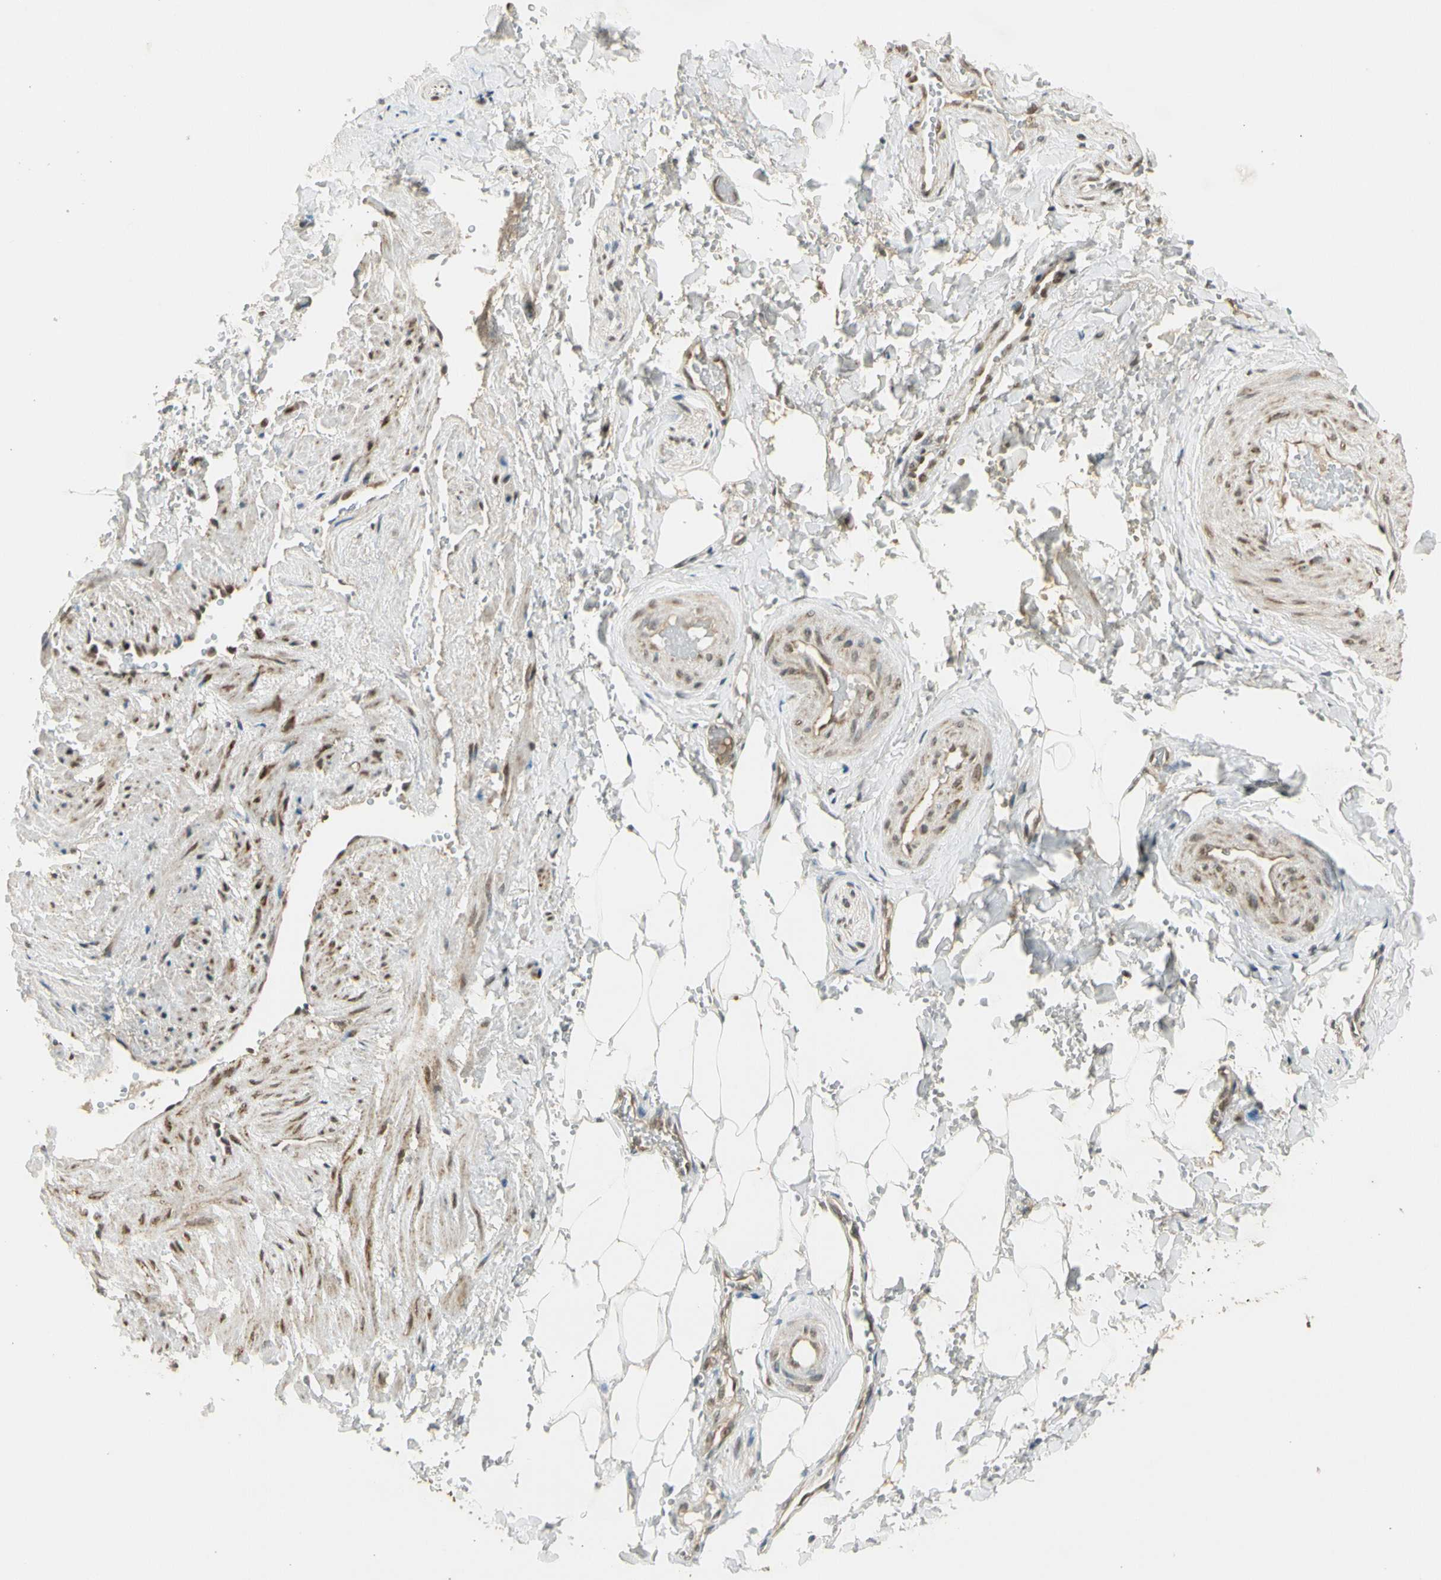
{"staining": {"intensity": "moderate", "quantity": ">75%", "location": "cytoplasmic/membranous,nuclear"}, "tissue": "adipose tissue", "cell_type": "Adipocytes", "image_type": "normal", "snomed": [{"axis": "morphology", "description": "Normal tissue, NOS"}, {"axis": "topography", "description": "Soft tissue"}, {"axis": "topography", "description": "Vascular tissue"}], "caption": "The immunohistochemical stain highlights moderate cytoplasmic/membranous,nuclear positivity in adipocytes of normal adipose tissue. The staining was performed using DAB to visualize the protein expression in brown, while the nuclei were stained in blue with hematoxylin (Magnification: 20x).", "gene": "ZNF135", "patient": {"sex": "female", "age": 35}}